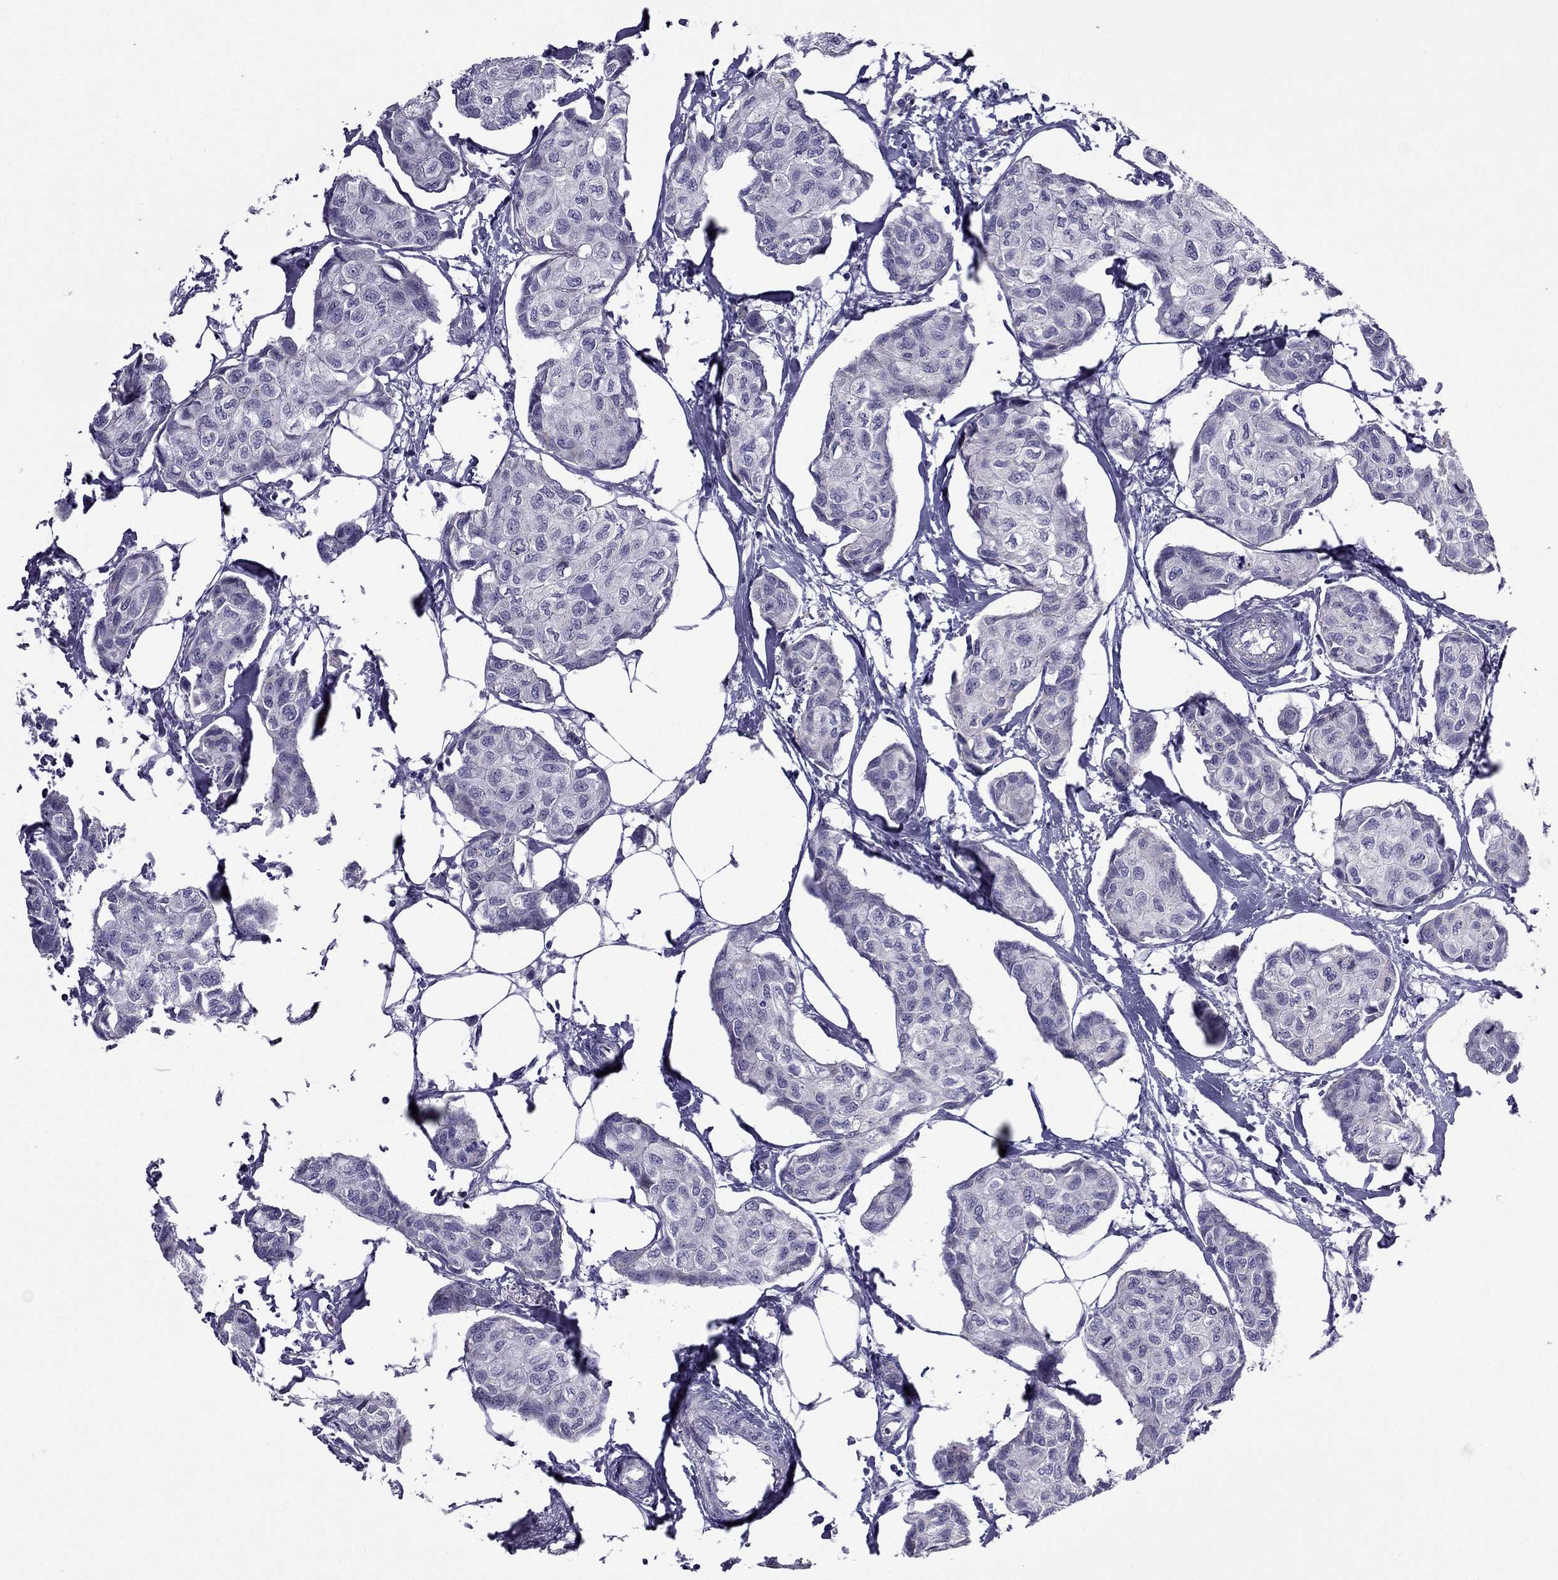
{"staining": {"intensity": "negative", "quantity": "none", "location": "none"}, "tissue": "breast cancer", "cell_type": "Tumor cells", "image_type": "cancer", "snomed": [{"axis": "morphology", "description": "Duct carcinoma"}, {"axis": "topography", "description": "Breast"}], "caption": "Immunohistochemistry (IHC) photomicrograph of human intraductal carcinoma (breast) stained for a protein (brown), which displays no staining in tumor cells.", "gene": "MYBPH", "patient": {"sex": "female", "age": 80}}